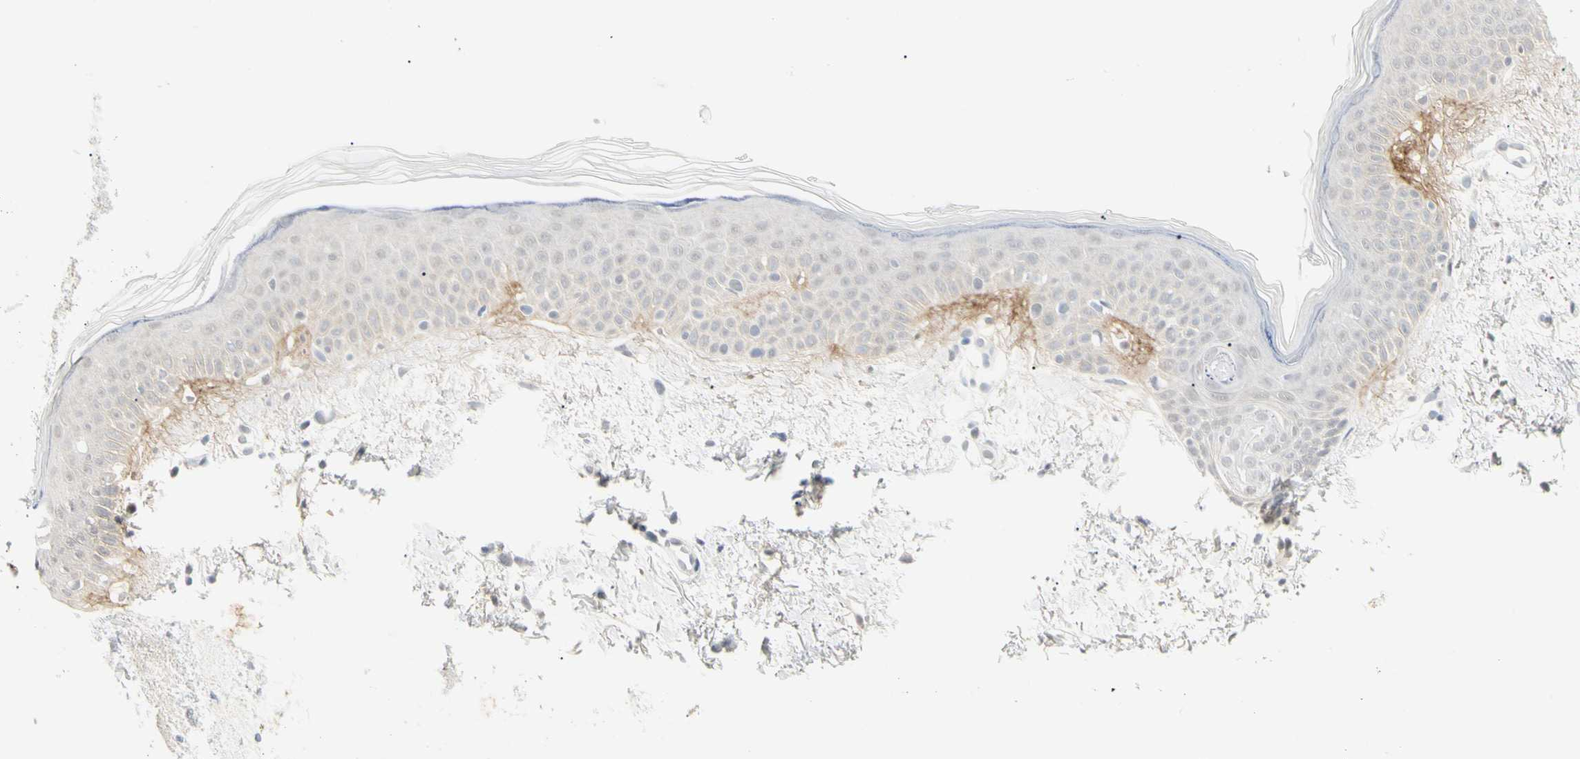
{"staining": {"intensity": "negative", "quantity": "none", "location": "none"}, "tissue": "skin", "cell_type": "Fibroblasts", "image_type": "normal", "snomed": [{"axis": "morphology", "description": "Normal tissue, NOS"}, {"axis": "topography", "description": "Skin"}], "caption": "Immunohistochemistry photomicrograph of benign skin stained for a protein (brown), which exhibits no staining in fibroblasts. (DAB IHC with hematoxylin counter stain).", "gene": "ASPN", "patient": {"sex": "female", "age": 56}}